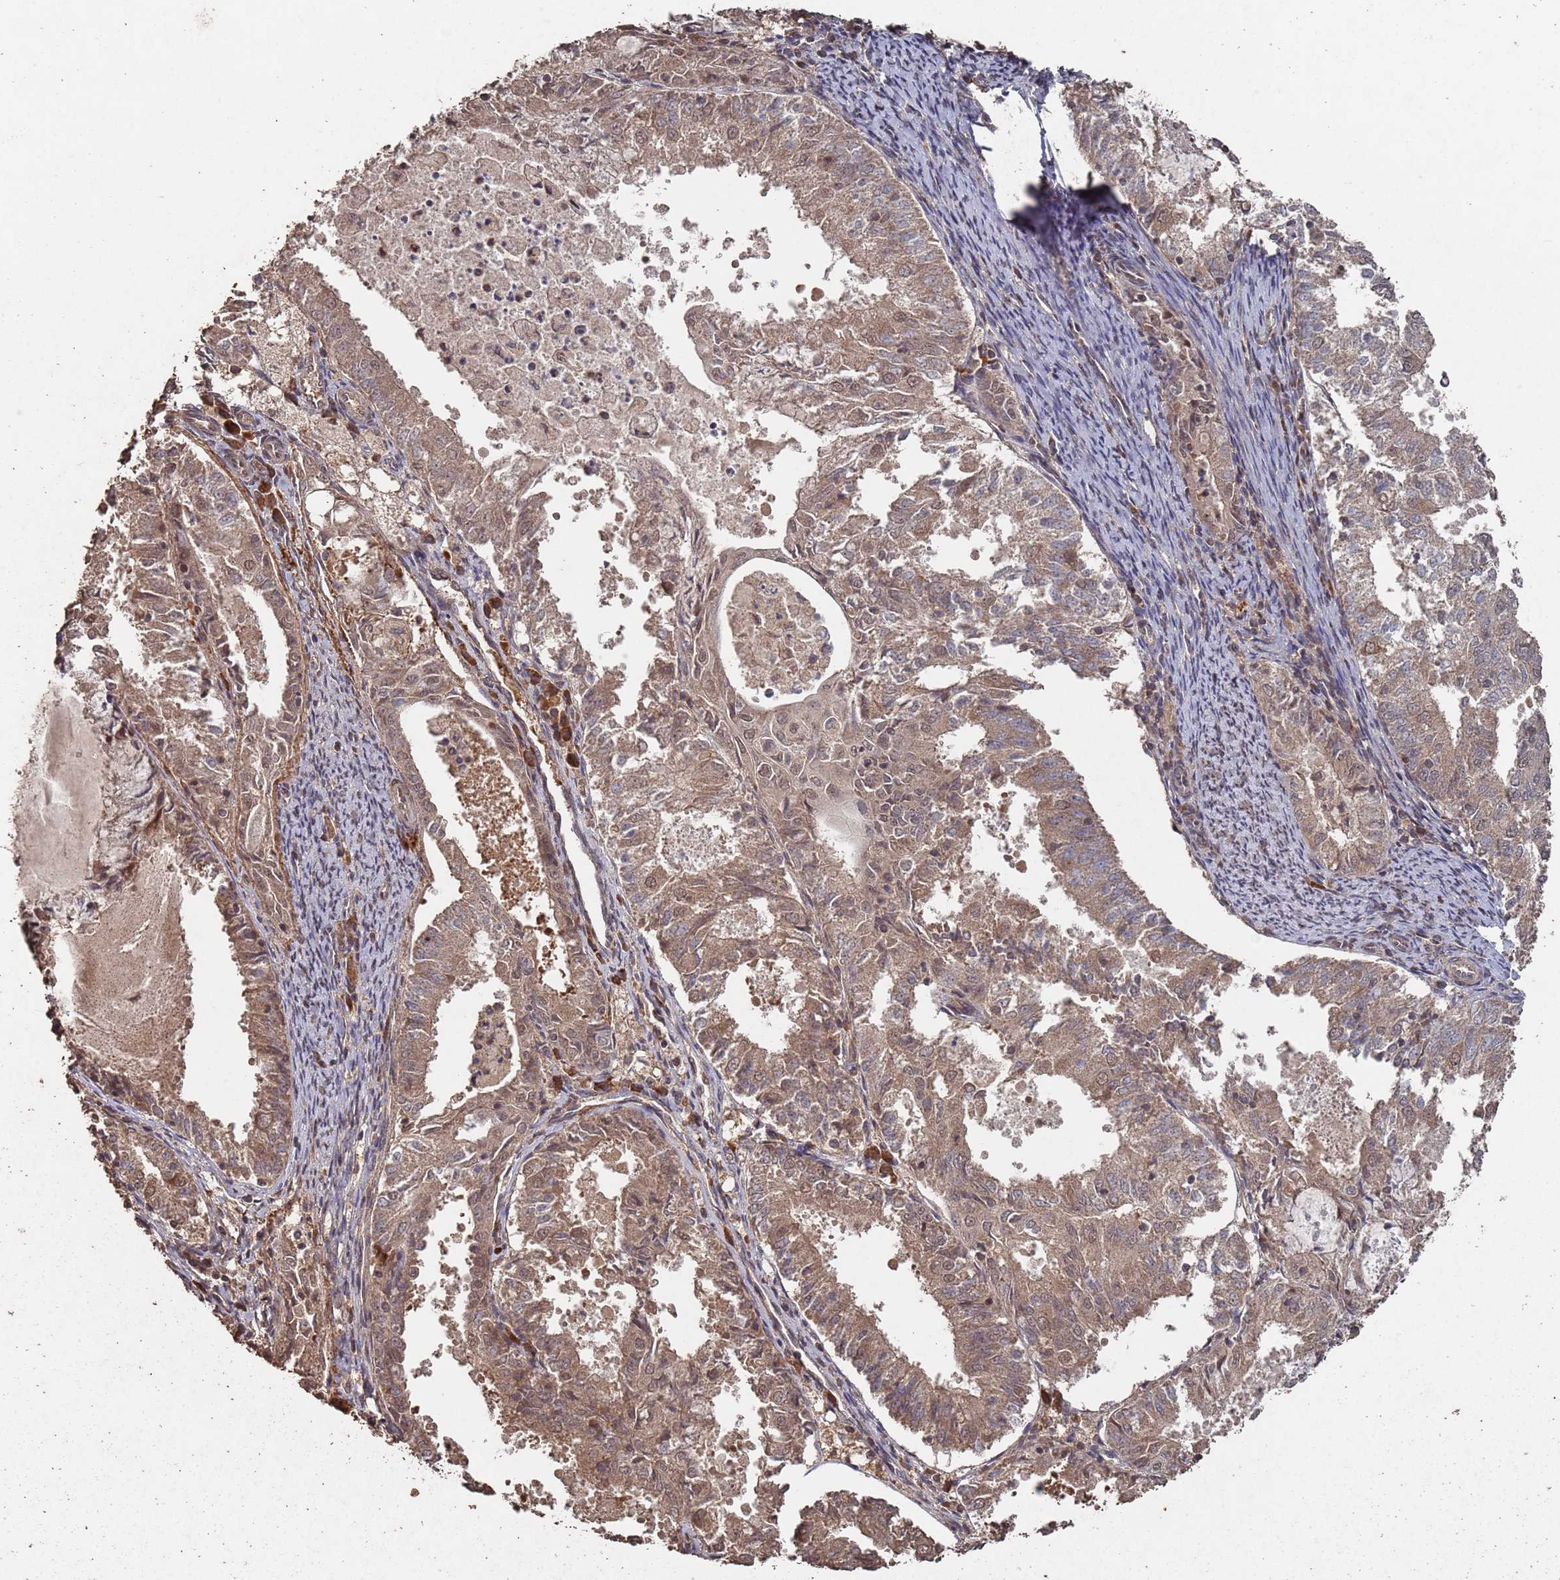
{"staining": {"intensity": "moderate", "quantity": ">75%", "location": "cytoplasmic/membranous,nuclear"}, "tissue": "endometrial cancer", "cell_type": "Tumor cells", "image_type": "cancer", "snomed": [{"axis": "morphology", "description": "Adenocarcinoma, NOS"}, {"axis": "topography", "description": "Endometrium"}], "caption": "IHC image of neoplastic tissue: human endometrial cancer stained using immunohistochemistry displays medium levels of moderate protein expression localized specifically in the cytoplasmic/membranous and nuclear of tumor cells, appearing as a cytoplasmic/membranous and nuclear brown color.", "gene": "FRAT1", "patient": {"sex": "female", "age": 57}}